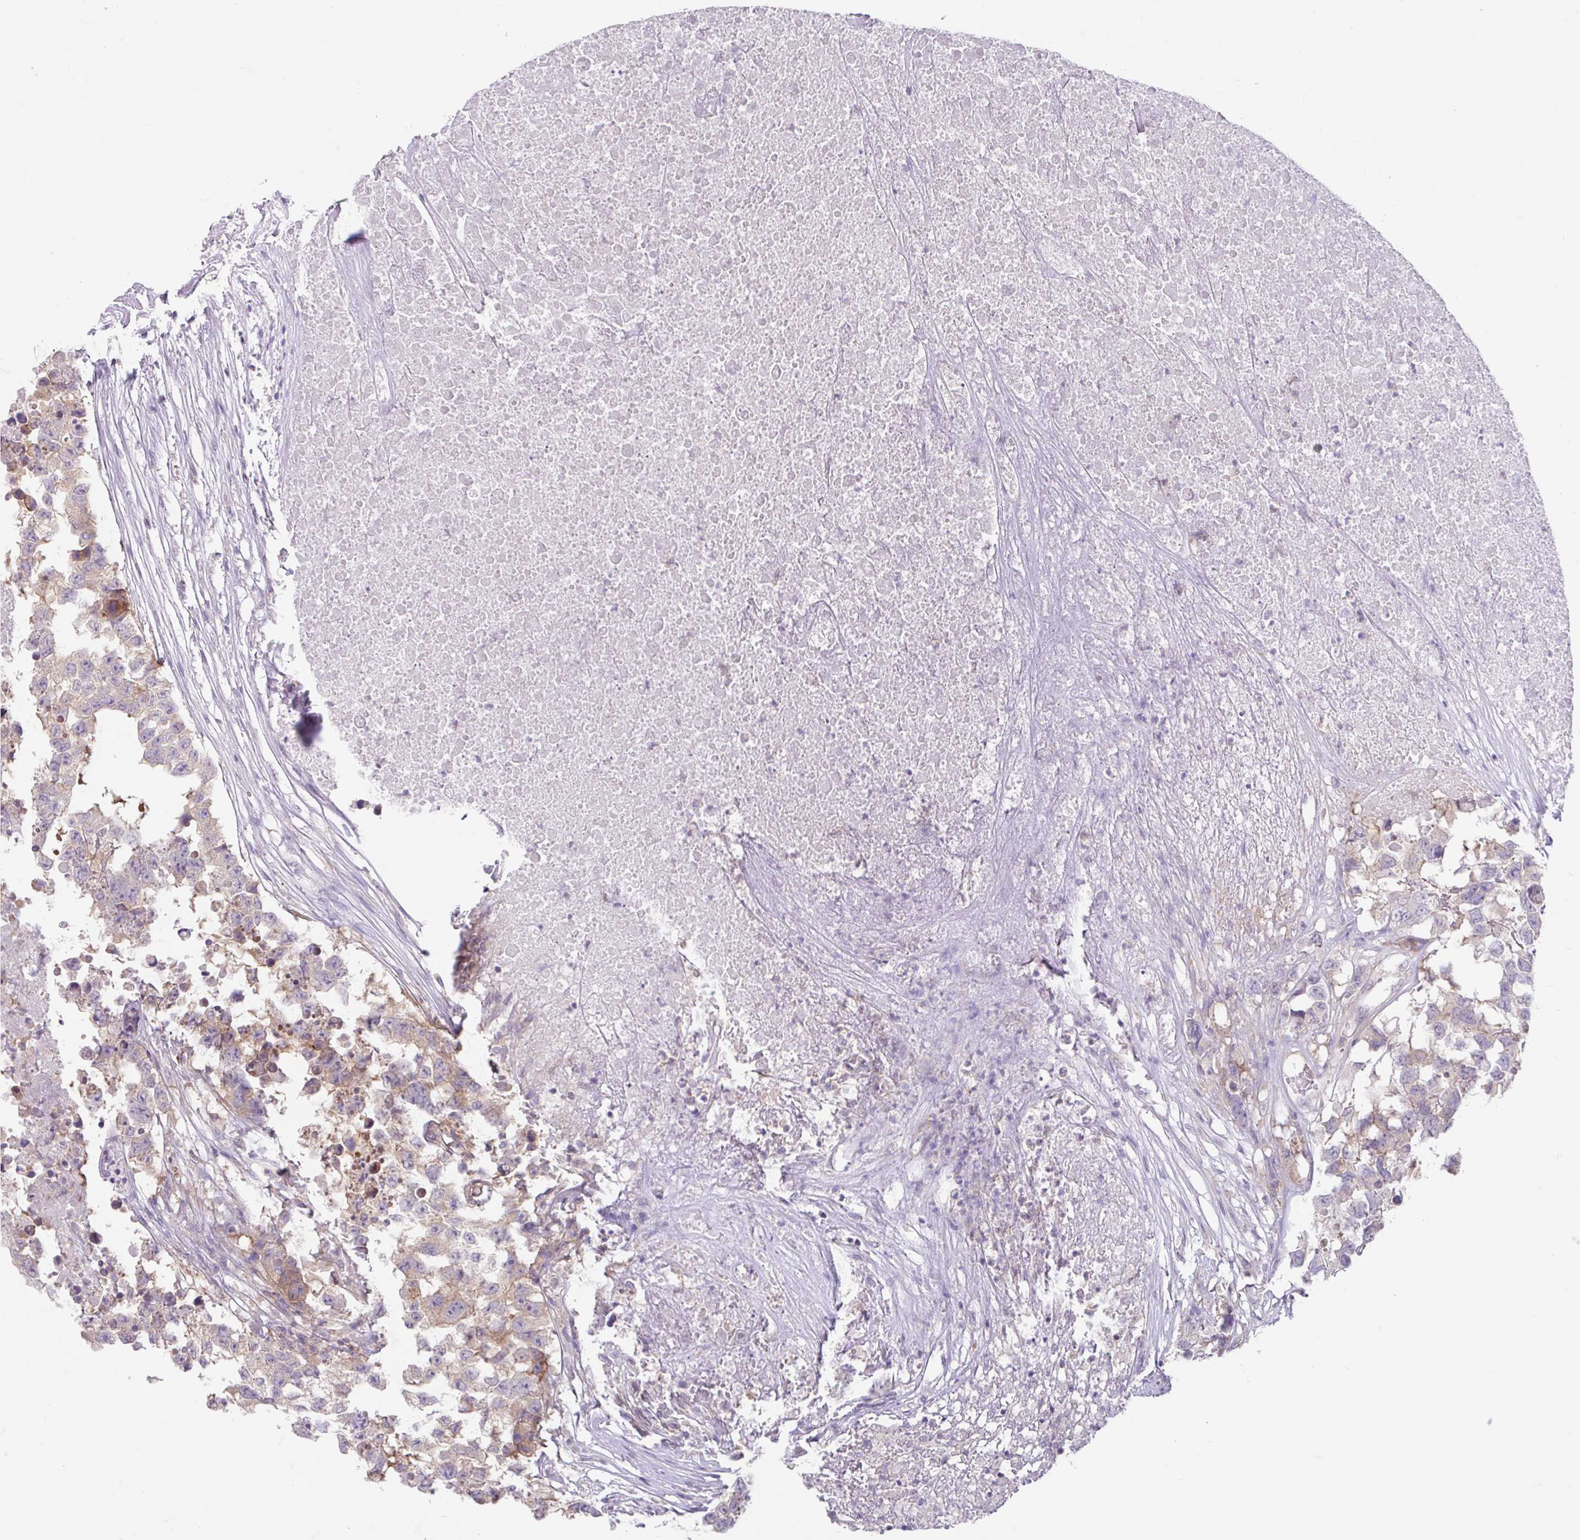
{"staining": {"intensity": "weak", "quantity": "25%-75%", "location": "cytoplasmic/membranous"}, "tissue": "testis cancer", "cell_type": "Tumor cells", "image_type": "cancer", "snomed": [{"axis": "morphology", "description": "Carcinoma, Embryonal, NOS"}, {"axis": "topography", "description": "Testis"}], "caption": "IHC histopathology image of neoplastic tissue: human testis cancer stained using immunohistochemistry (IHC) demonstrates low levels of weak protein expression localized specifically in the cytoplasmic/membranous of tumor cells, appearing as a cytoplasmic/membranous brown color.", "gene": "RALBP1", "patient": {"sex": "male", "age": 83}}